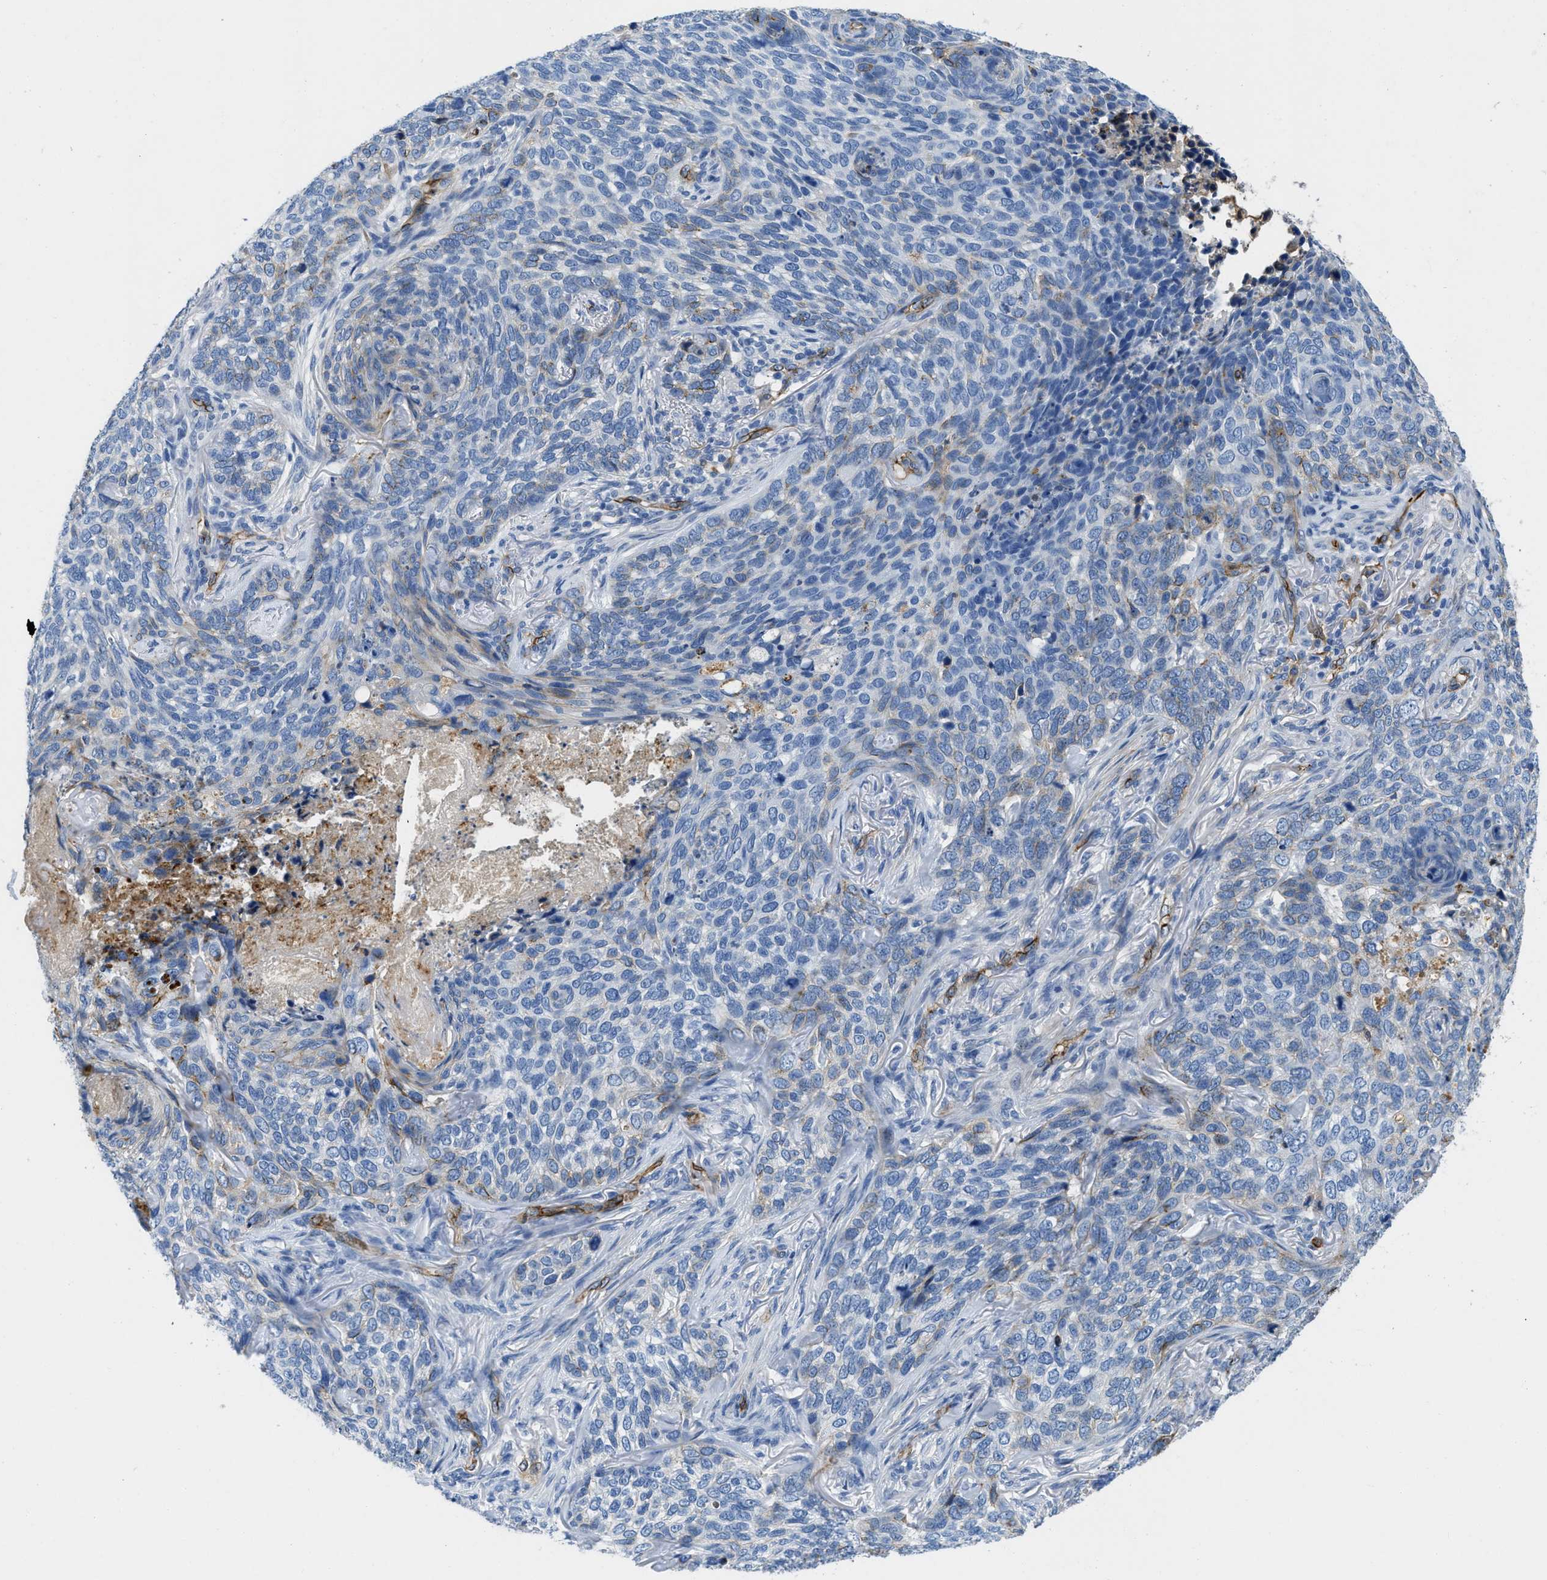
{"staining": {"intensity": "negative", "quantity": "none", "location": "none"}, "tissue": "skin cancer", "cell_type": "Tumor cells", "image_type": "cancer", "snomed": [{"axis": "morphology", "description": "Basal cell carcinoma"}, {"axis": "topography", "description": "Skin"}], "caption": "Human skin cancer (basal cell carcinoma) stained for a protein using immunohistochemistry (IHC) demonstrates no expression in tumor cells.", "gene": "SPEG", "patient": {"sex": "female", "age": 64}}